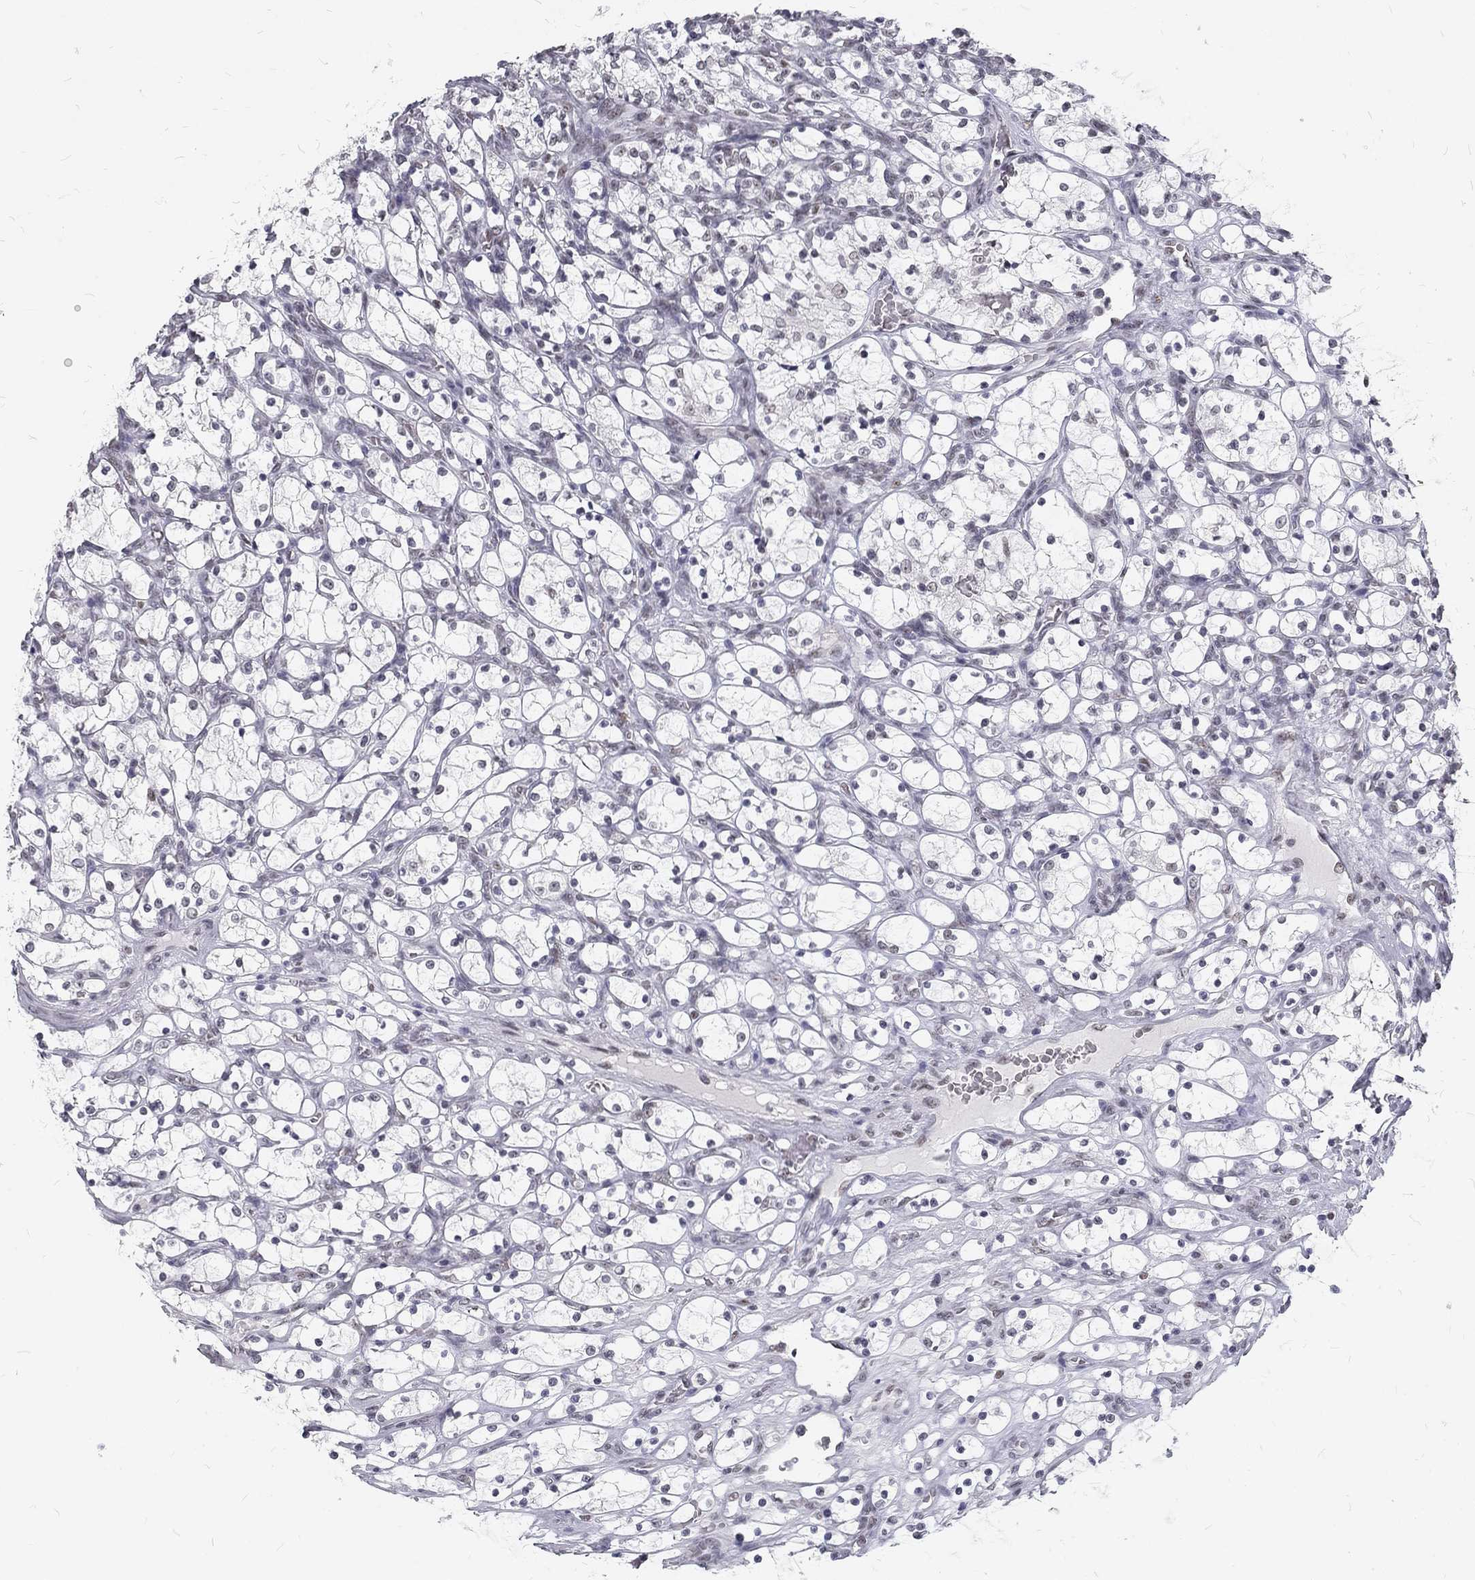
{"staining": {"intensity": "negative", "quantity": "none", "location": "none"}, "tissue": "renal cancer", "cell_type": "Tumor cells", "image_type": "cancer", "snomed": [{"axis": "morphology", "description": "Adenocarcinoma, NOS"}, {"axis": "topography", "description": "Kidney"}], "caption": "Human renal cancer (adenocarcinoma) stained for a protein using immunohistochemistry shows no staining in tumor cells.", "gene": "SNORC", "patient": {"sex": "female", "age": 69}}